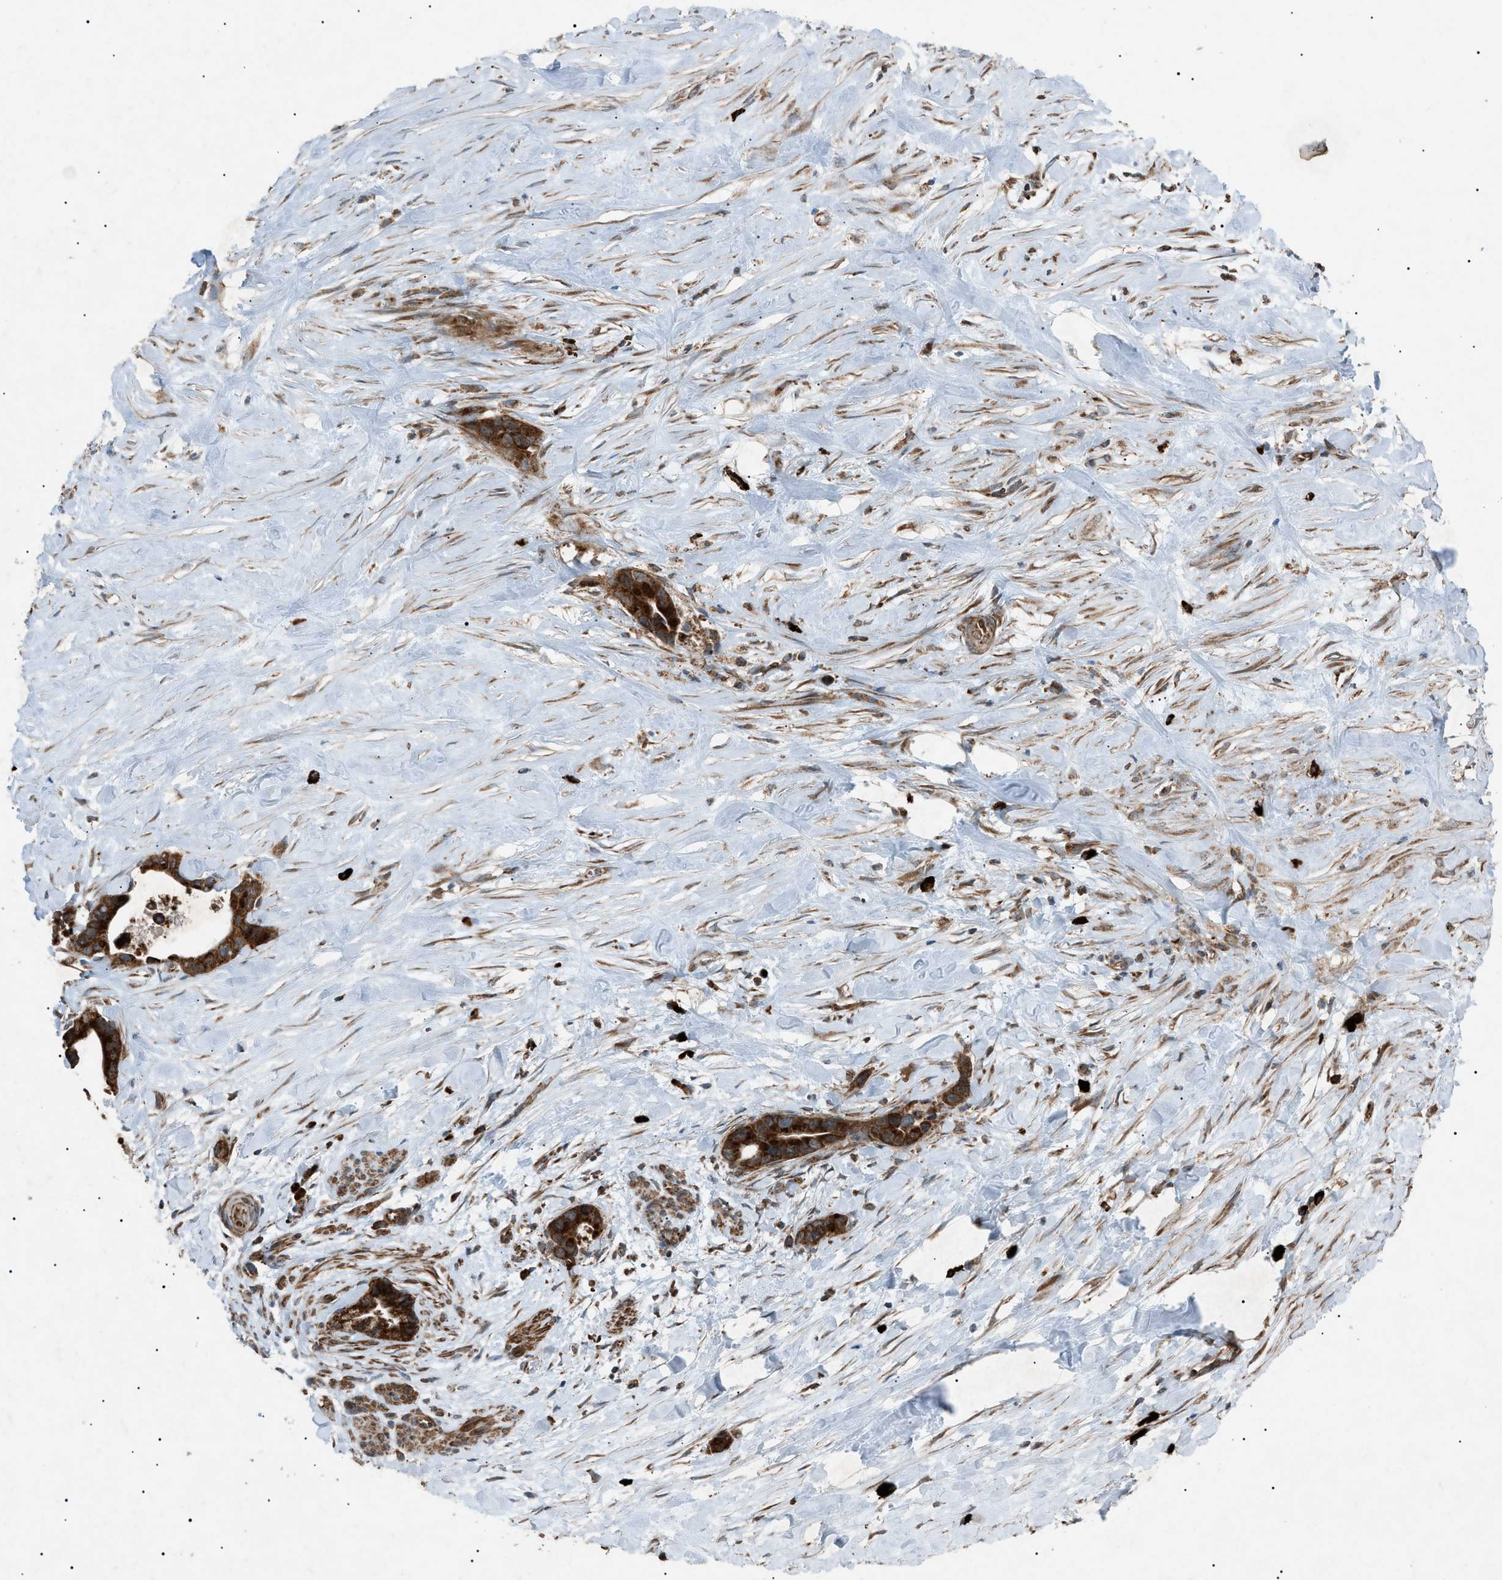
{"staining": {"intensity": "strong", "quantity": ">75%", "location": "cytoplasmic/membranous"}, "tissue": "liver cancer", "cell_type": "Tumor cells", "image_type": "cancer", "snomed": [{"axis": "morphology", "description": "Cholangiocarcinoma"}, {"axis": "topography", "description": "Liver"}], "caption": "Liver cancer tissue exhibits strong cytoplasmic/membranous expression in about >75% of tumor cells (DAB IHC, brown staining for protein, blue staining for nuclei).", "gene": "C1GALT1C1", "patient": {"sex": "female", "age": 55}}